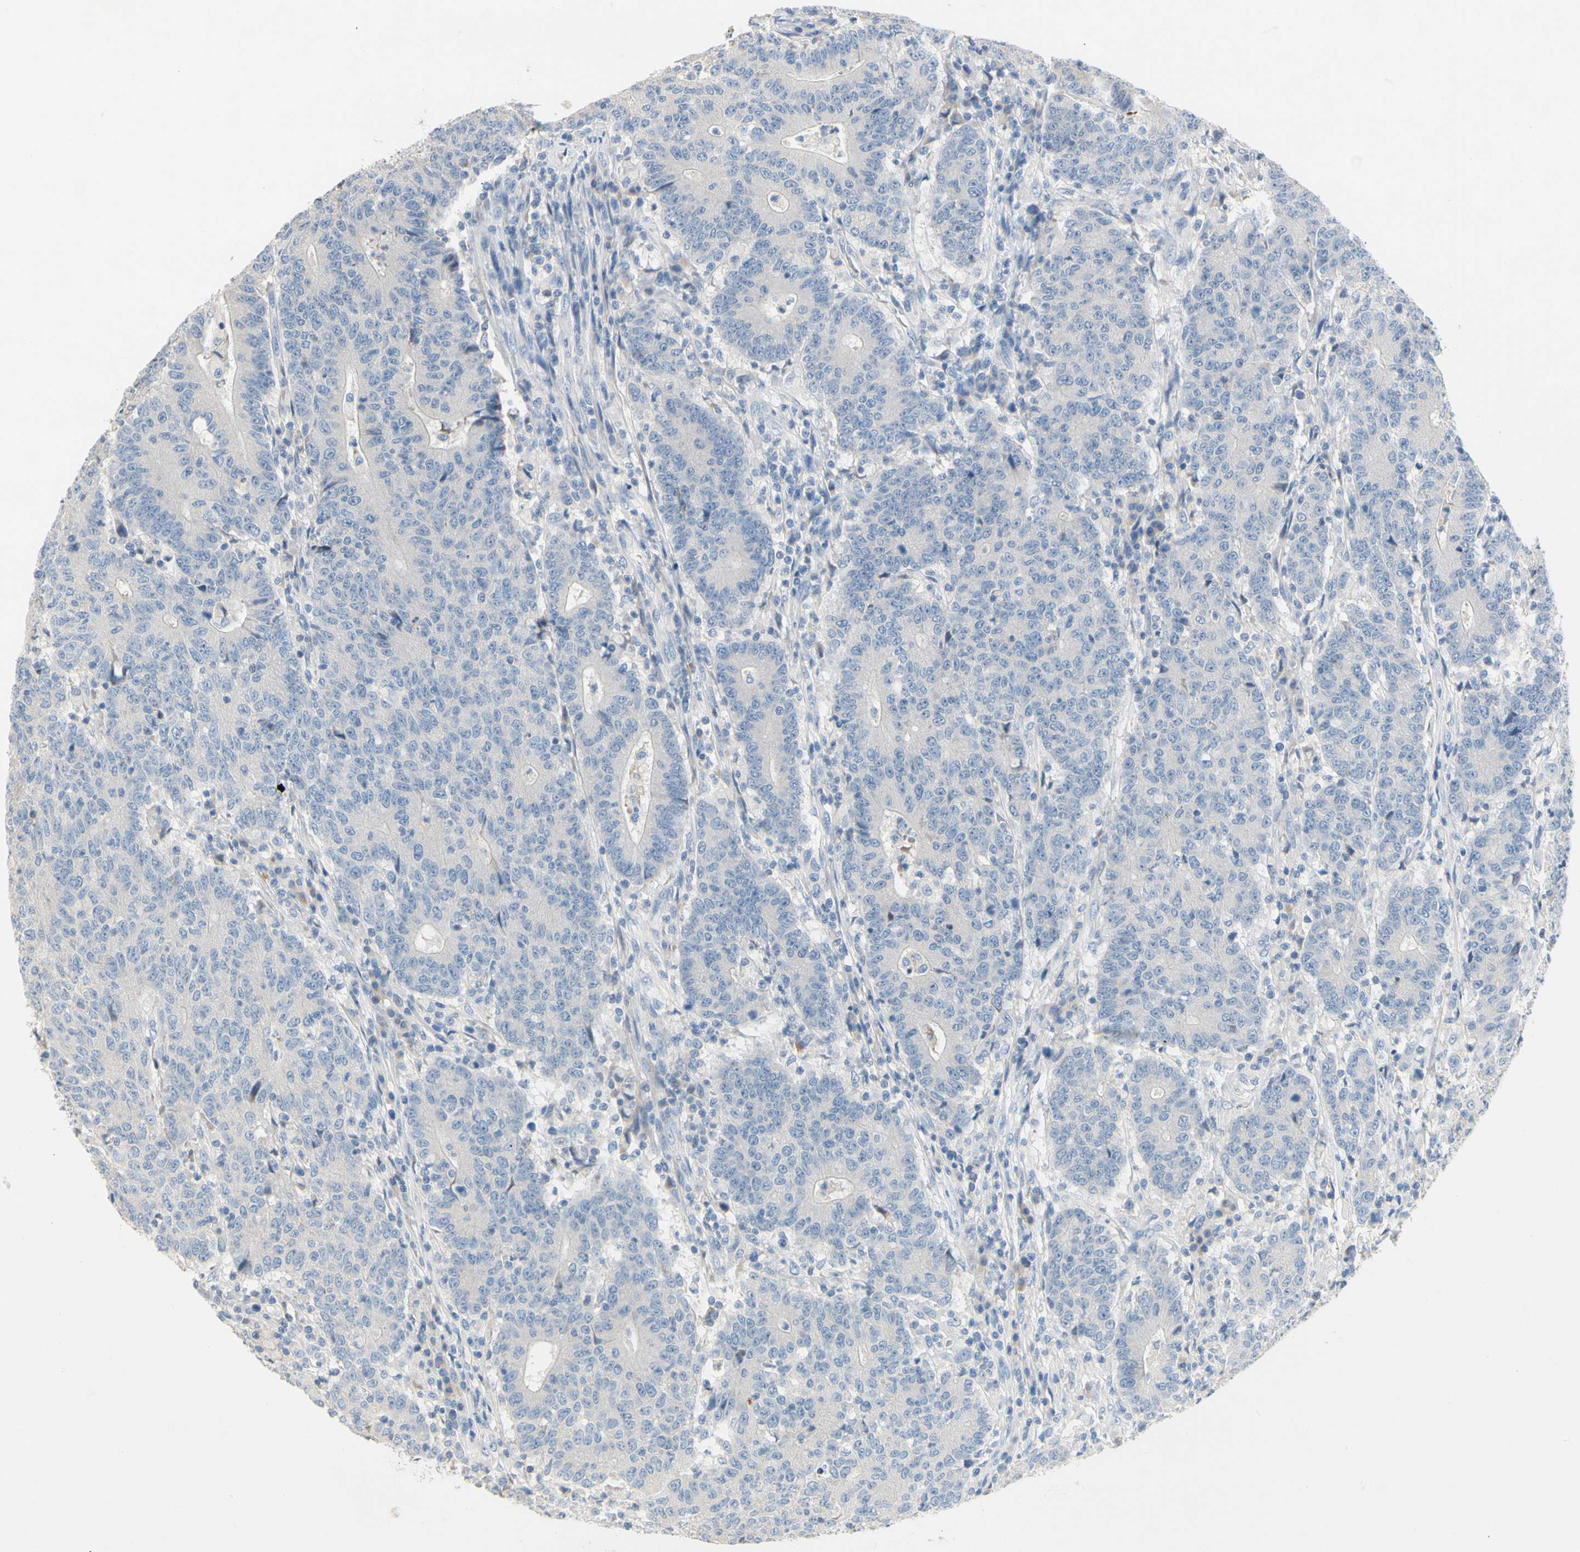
{"staining": {"intensity": "negative", "quantity": "none", "location": "none"}, "tissue": "colorectal cancer", "cell_type": "Tumor cells", "image_type": "cancer", "snomed": [{"axis": "morphology", "description": "Normal tissue, NOS"}, {"axis": "morphology", "description": "Adenocarcinoma, NOS"}, {"axis": "topography", "description": "Colon"}], "caption": "IHC histopathology image of human colorectal adenocarcinoma stained for a protein (brown), which exhibits no staining in tumor cells.", "gene": "CCM2L", "patient": {"sex": "female", "age": 75}}